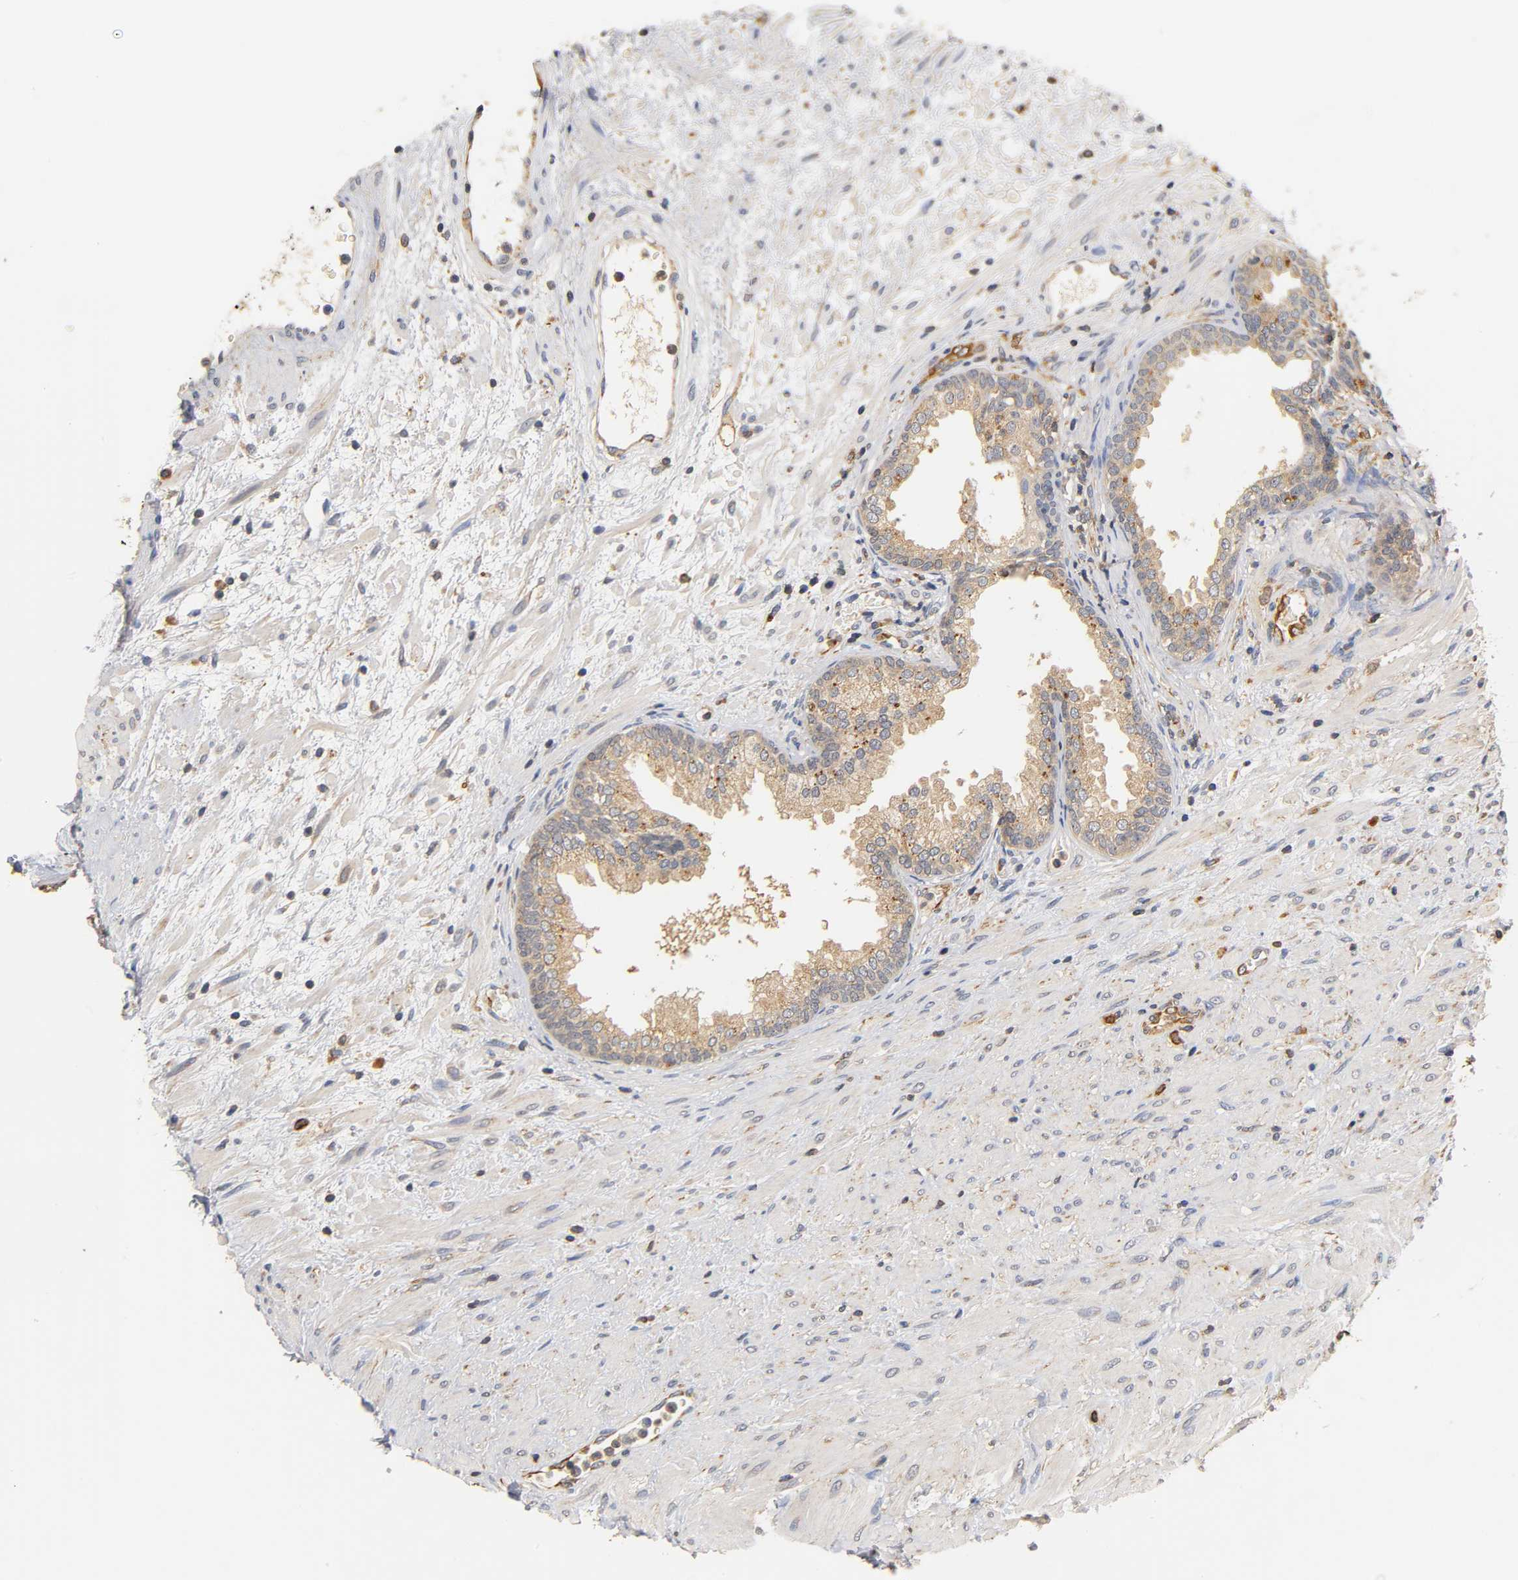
{"staining": {"intensity": "weak", "quantity": ">75%", "location": "cytoplasmic/membranous"}, "tissue": "prostate", "cell_type": "Glandular cells", "image_type": "normal", "snomed": [{"axis": "morphology", "description": "Normal tissue, NOS"}, {"axis": "topography", "description": "Prostate"}], "caption": "Weak cytoplasmic/membranous protein positivity is appreciated in approximately >75% of glandular cells in prostate.", "gene": "SCAP", "patient": {"sex": "male", "age": 76}}